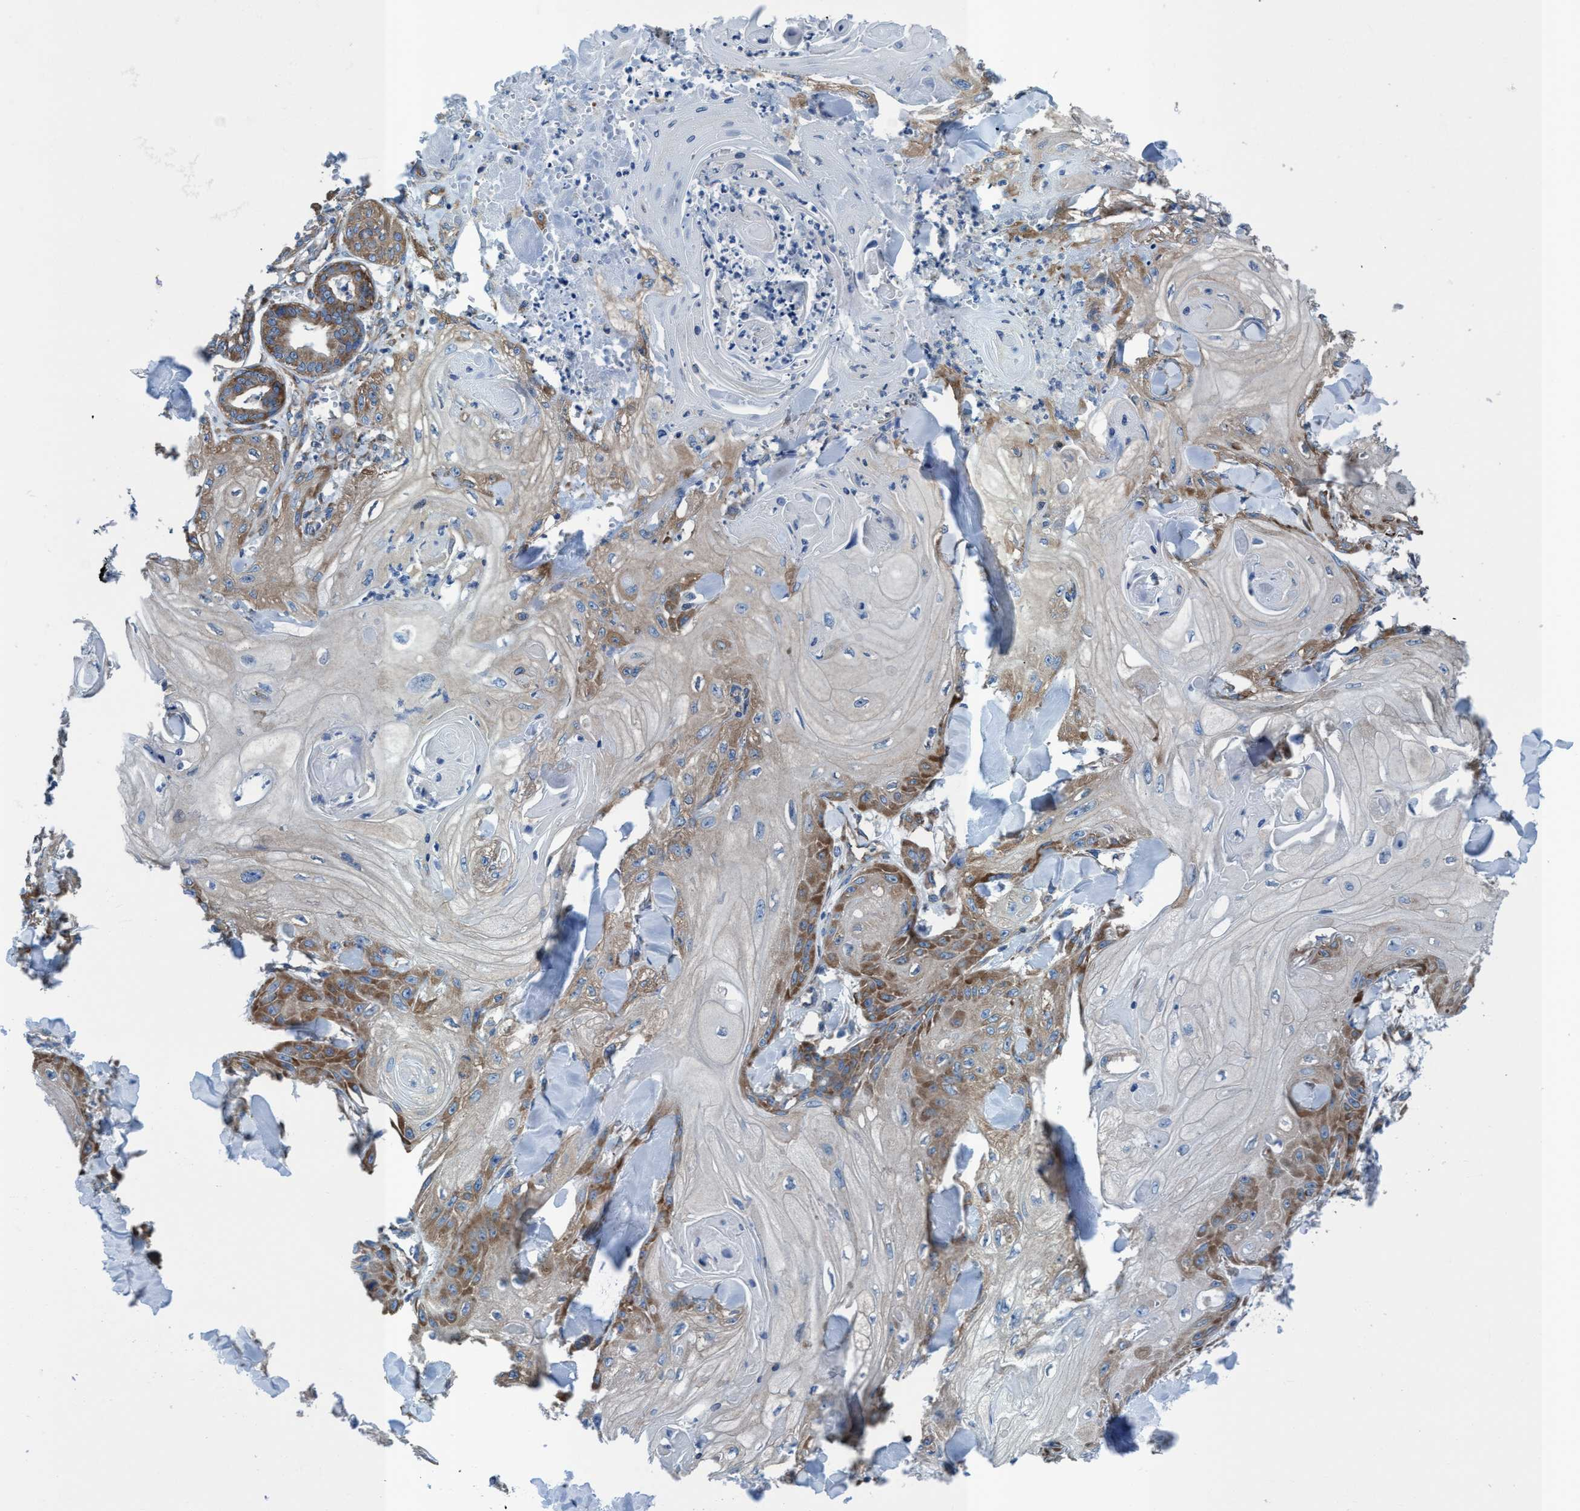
{"staining": {"intensity": "moderate", "quantity": "25%-75%", "location": "cytoplasmic/membranous"}, "tissue": "skin cancer", "cell_type": "Tumor cells", "image_type": "cancer", "snomed": [{"axis": "morphology", "description": "Squamous cell carcinoma, NOS"}, {"axis": "topography", "description": "Skin"}], "caption": "Skin squamous cell carcinoma stained for a protein (brown) demonstrates moderate cytoplasmic/membranous positive expression in approximately 25%-75% of tumor cells.", "gene": "NMT1", "patient": {"sex": "male", "age": 74}}